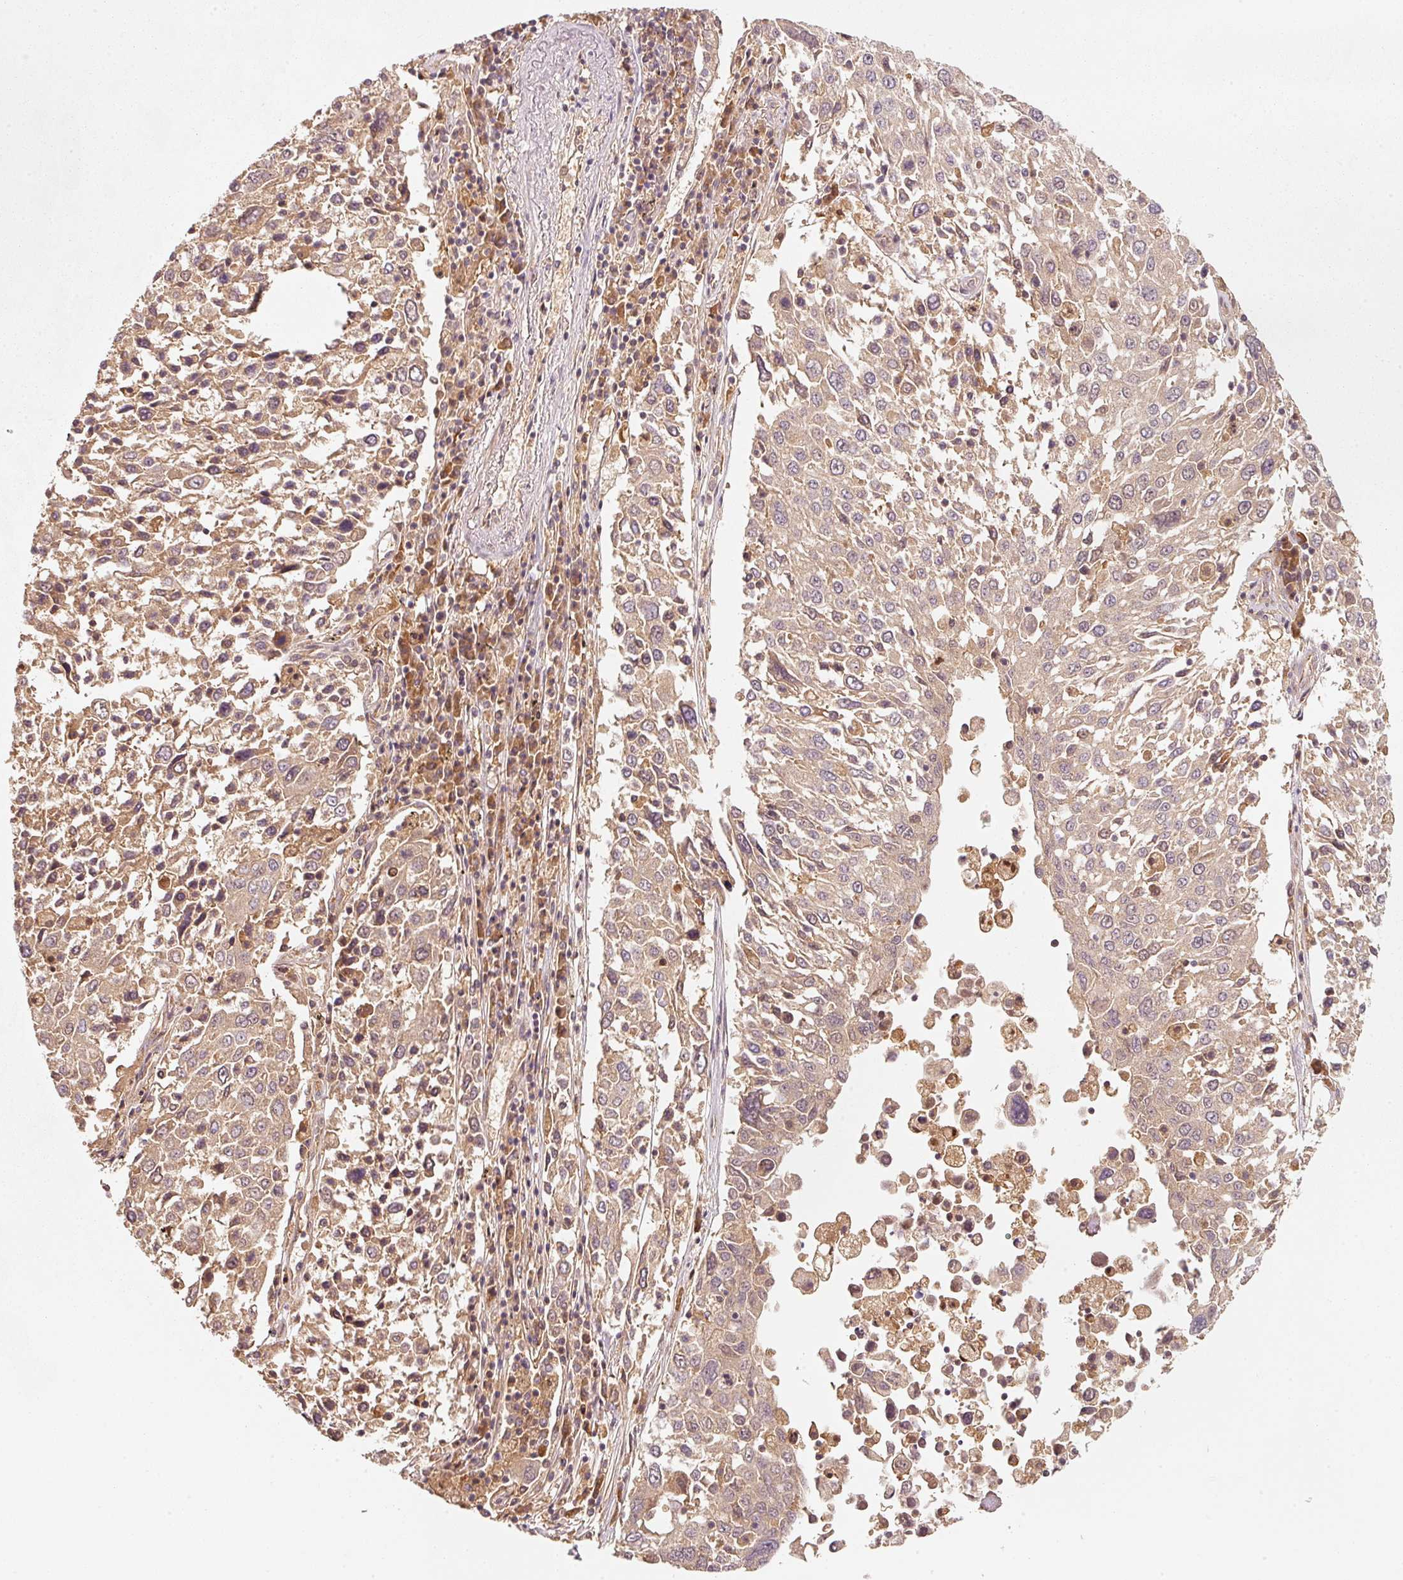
{"staining": {"intensity": "weak", "quantity": "25%-75%", "location": "cytoplasmic/membranous"}, "tissue": "lung cancer", "cell_type": "Tumor cells", "image_type": "cancer", "snomed": [{"axis": "morphology", "description": "Squamous cell carcinoma, NOS"}, {"axis": "topography", "description": "Lung"}], "caption": "Human lung cancer stained with a protein marker demonstrates weak staining in tumor cells.", "gene": "RRAS2", "patient": {"sex": "male", "age": 65}}